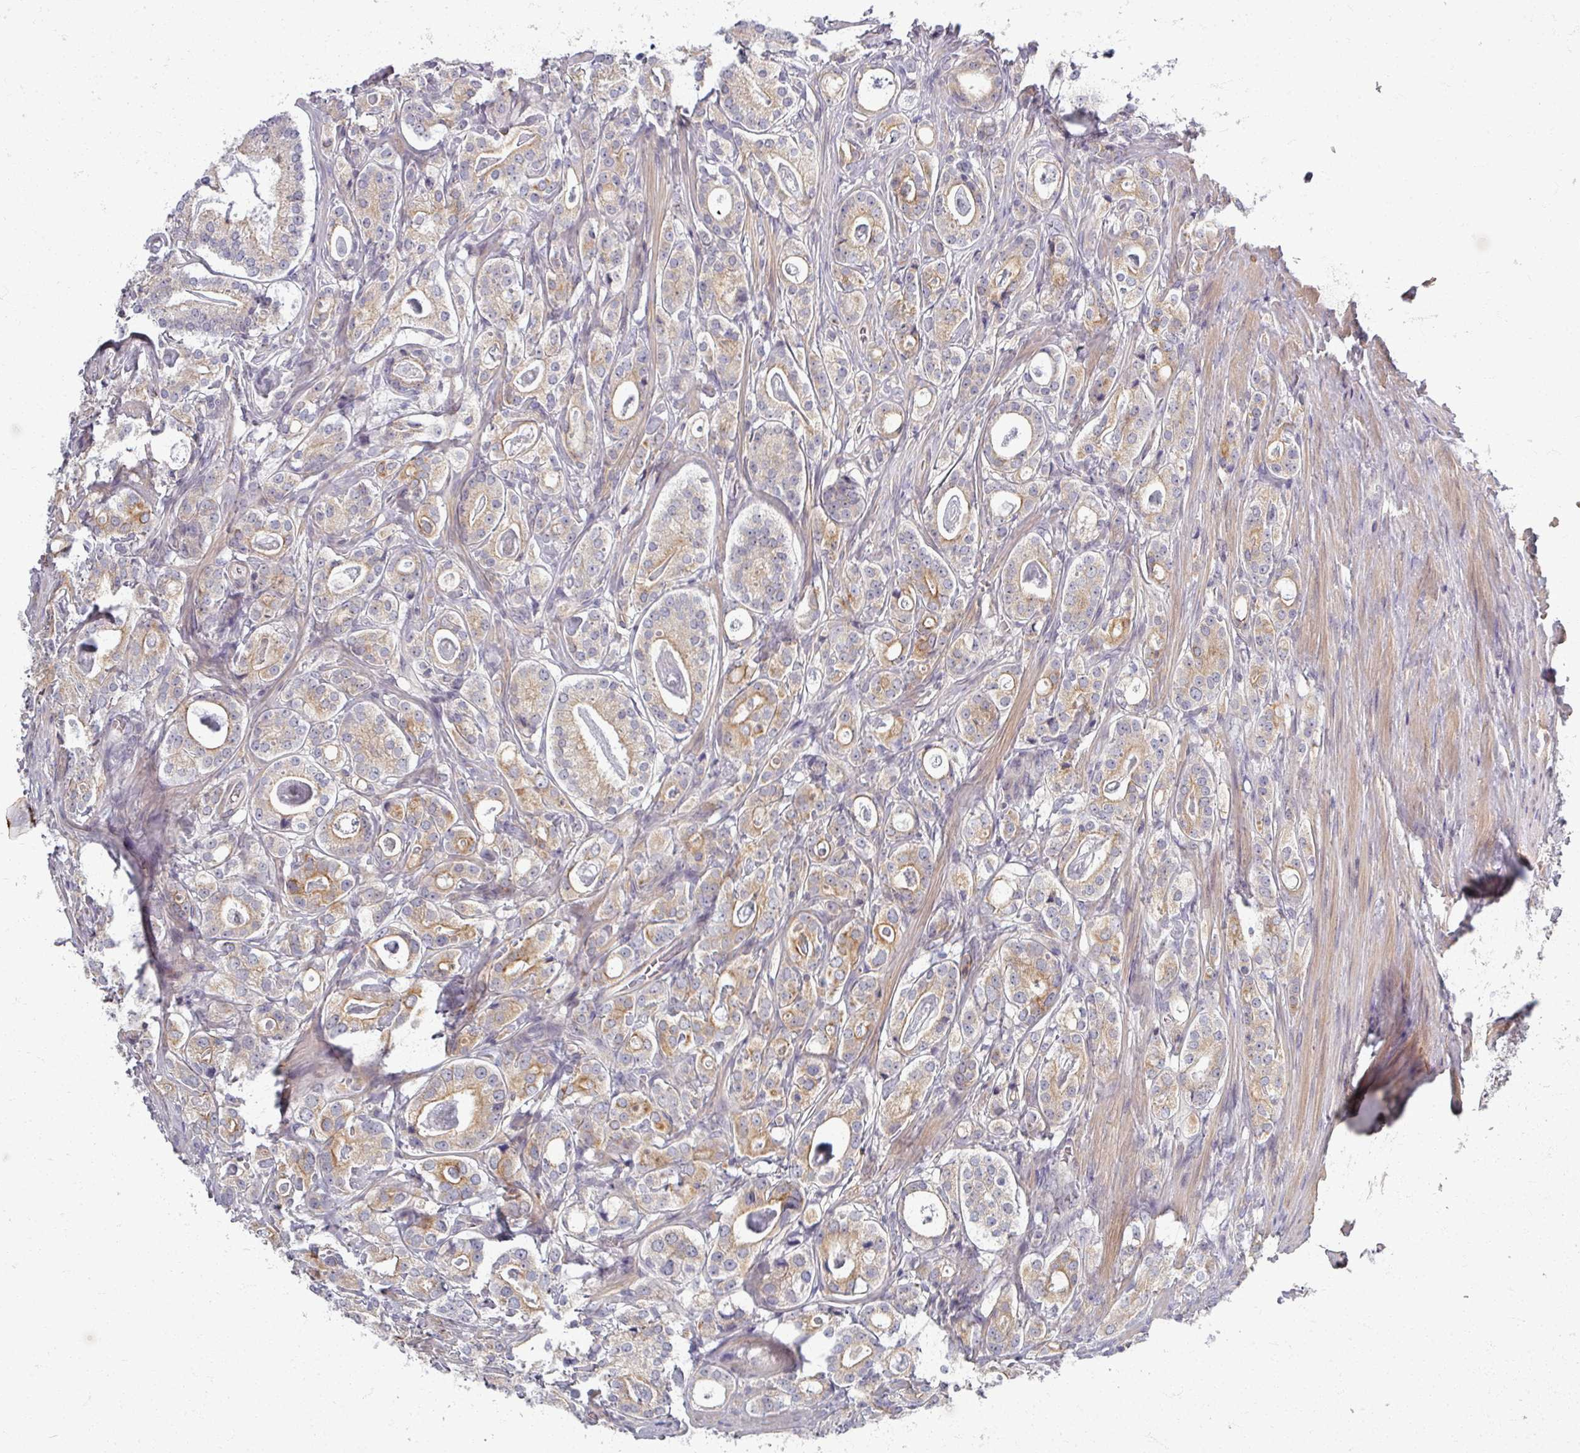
{"staining": {"intensity": "moderate", "quantity": "25%-75%", "location": "cytoplasmic/membranous"}, "tissue": "prostate cancer", "cell_type": "Tumor cells", "image_type": "cancer", "snomed": [{"axis": "morphology", "description": "Adenocarcinoma, High grade"}, {"axis": "topography", "description": "Prostate"}], "caption": "Immunohistochemistry (IHC) (DAB) staining of prostate cancer demonstrates moderate cytoplasmic/membranous protein expression in approximately 25%-75% of tumor cells. (Stains: DAB in brown, nuclei in blue, Microscopy: brightfield microscopy at high magnification).", "gene": "TTLL7", "patient": {"sex": "male", "age": 63}}